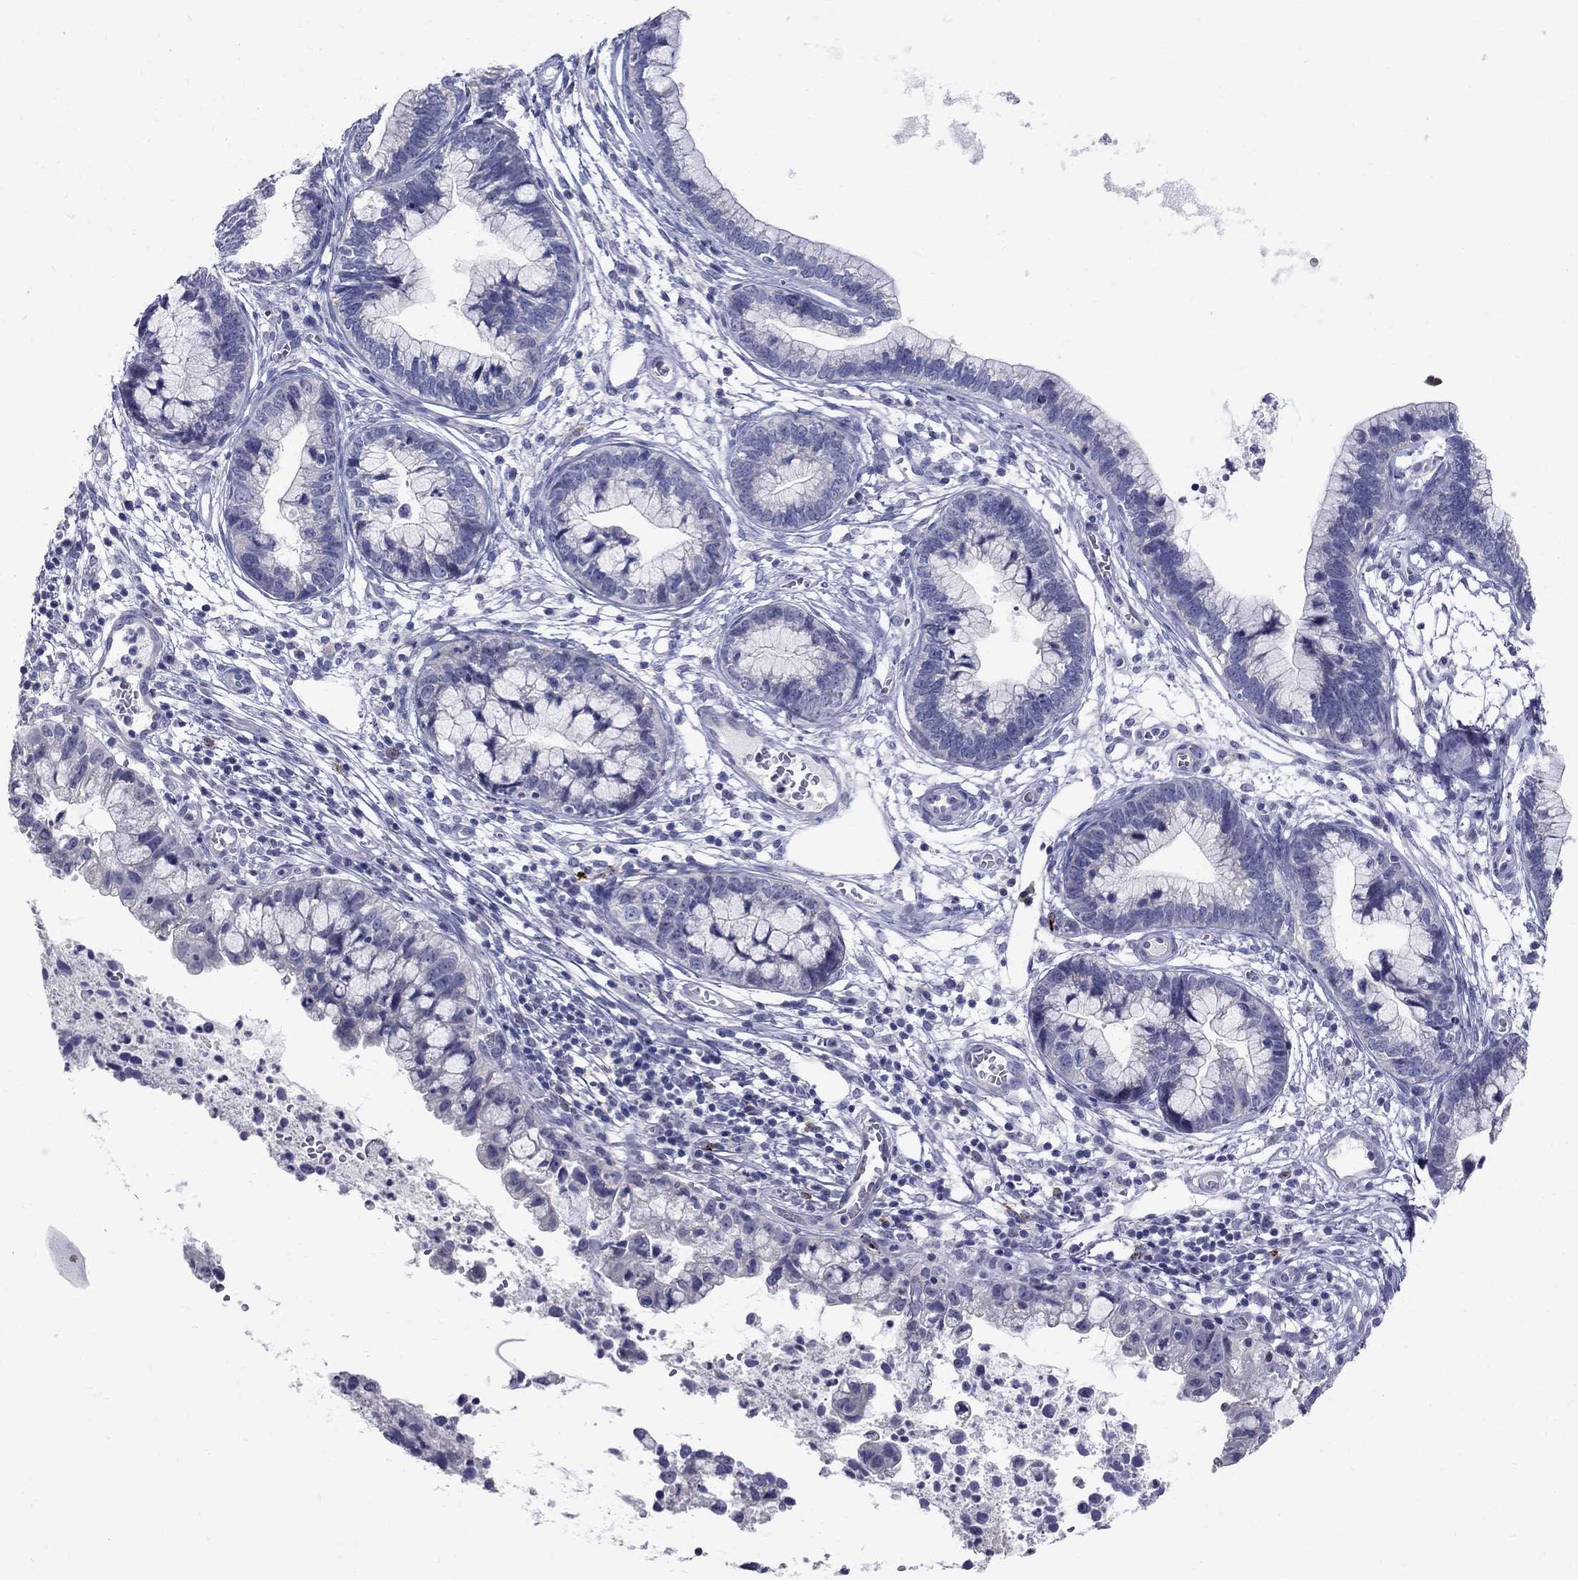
{"staining": {"intensity": "negative", "quantity": "none", "location": "none"}, "tissue": "cervical cancer", "cell_type": "Tumor cells", "image_type": "cancer", "snomed": [{"axis": "morphology", "description": "Adenocarcinoma, NOS"}, {"axis": "topography", "description": "Cervix"}], "caption": "Immunohistochemical staining of human cervical cancer (adenocarcinoma) shows no significant staining in tumor cells.", "gene": "TP53TG5", "patient": {"sex": "female", "age": 44}}